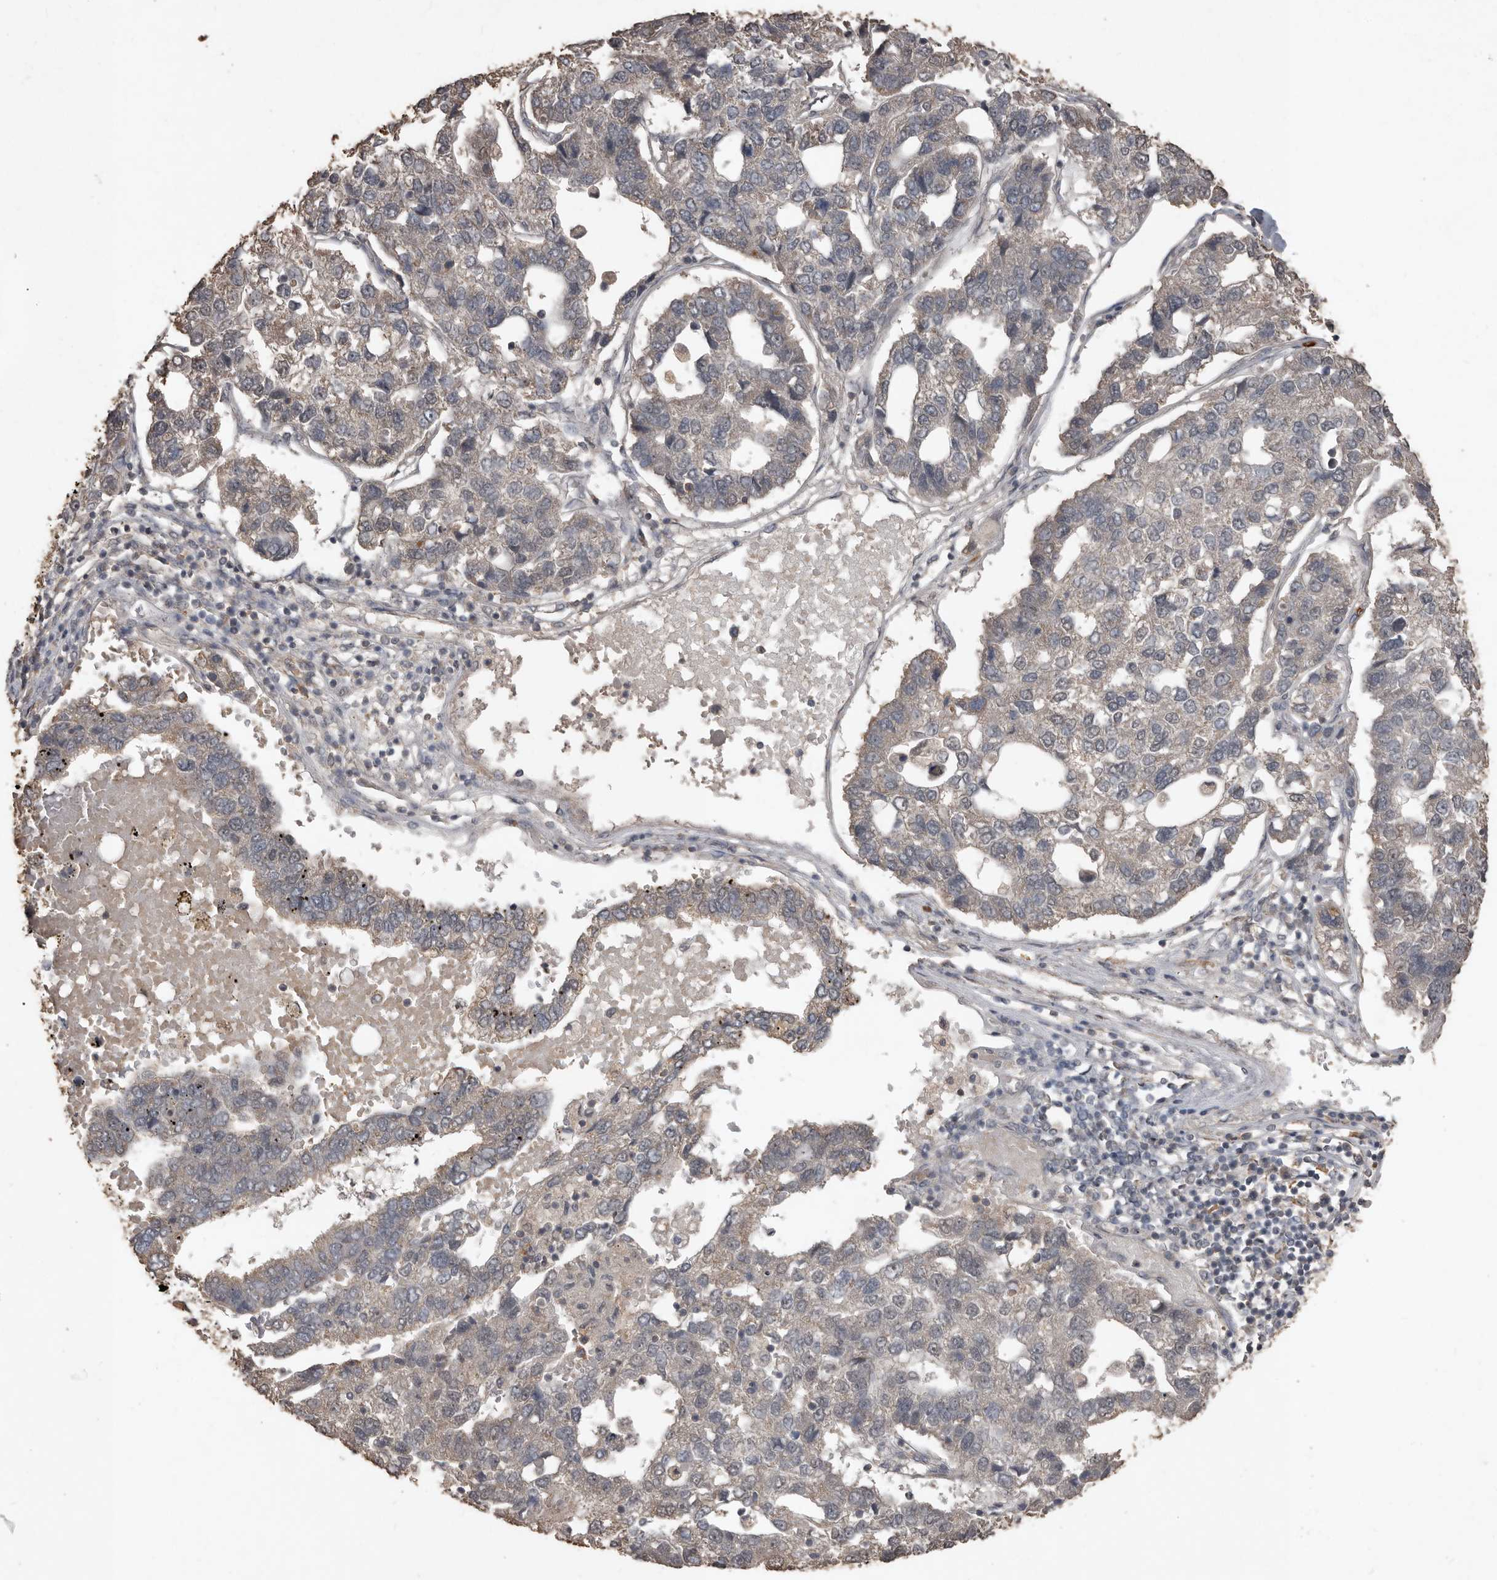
{"staining": {"intensity": "weak", "quantity": "<25%", "location": "cytoplasmic/membranous"}, "tissue": "pancreatic cancer", "cell_type": "Tumor cells", "image_type": "cancer", "snomed": [{"axis": "morphology", "description": "Adenocarcinoma, NOS"}, {"axis": "topography", "description": "Pancreas"}], "caption": "Protein analysis of pancreatic cancer (adenocarcinoma) exhibits no significant staining in tumor cells.", "gene": "BAMBI", "patient": {"sex": "female", "age": 61}}